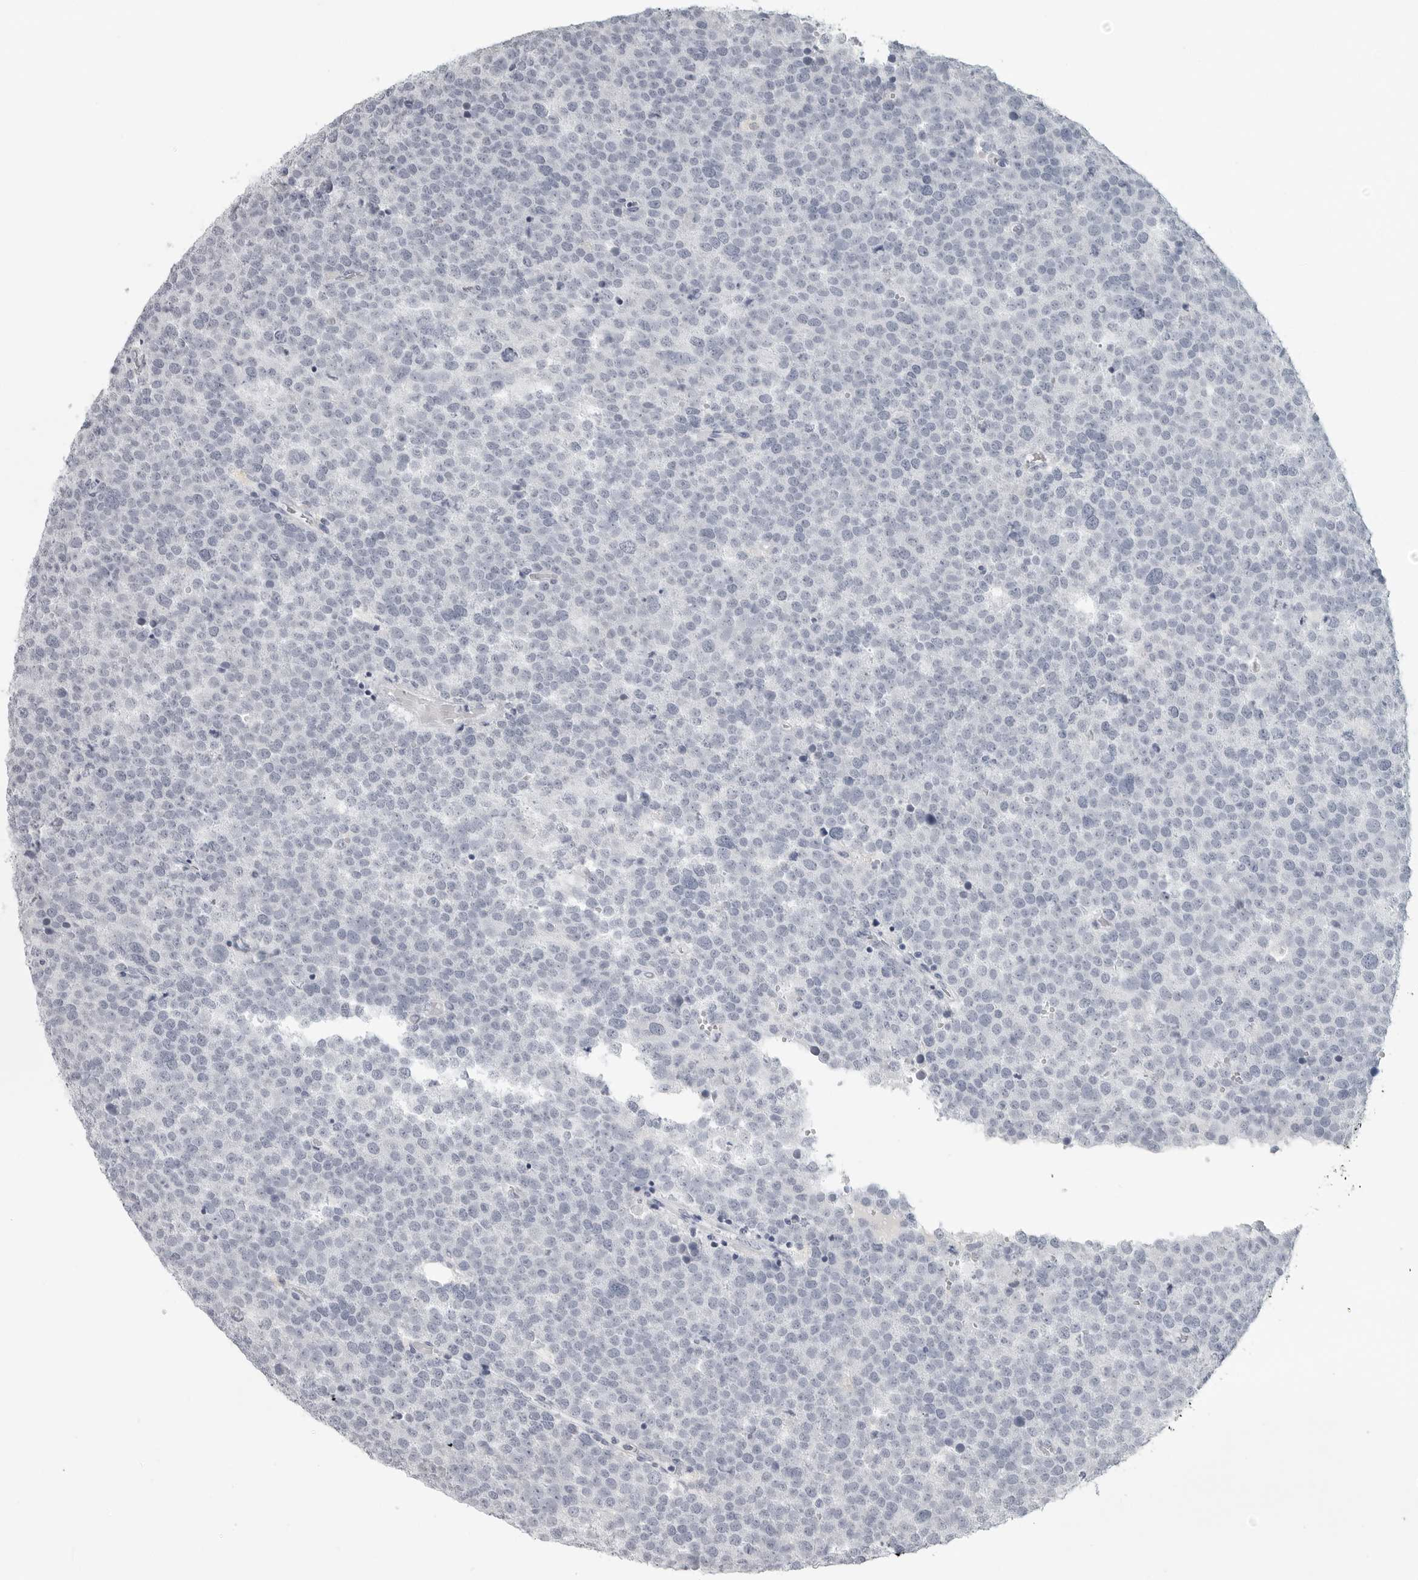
{"staining": {"intensity": "negative", "quantity": "none", "location": "none"}, "tissue": "testis cancer", "cell_type": "Tumor cells", "image_type": "cancer", "snomed": [{"axis": "morphology", "description": "Seminoma, NOS"}, {"axis": "topography", "description": "Testis"}], "caption": "Human testis cancer (seminoma) stained for a protein using immunohistochemistry displays no staining in tumor cells.", "gene": "LY6D", "patient": {"sex": "male", "age": 71}}